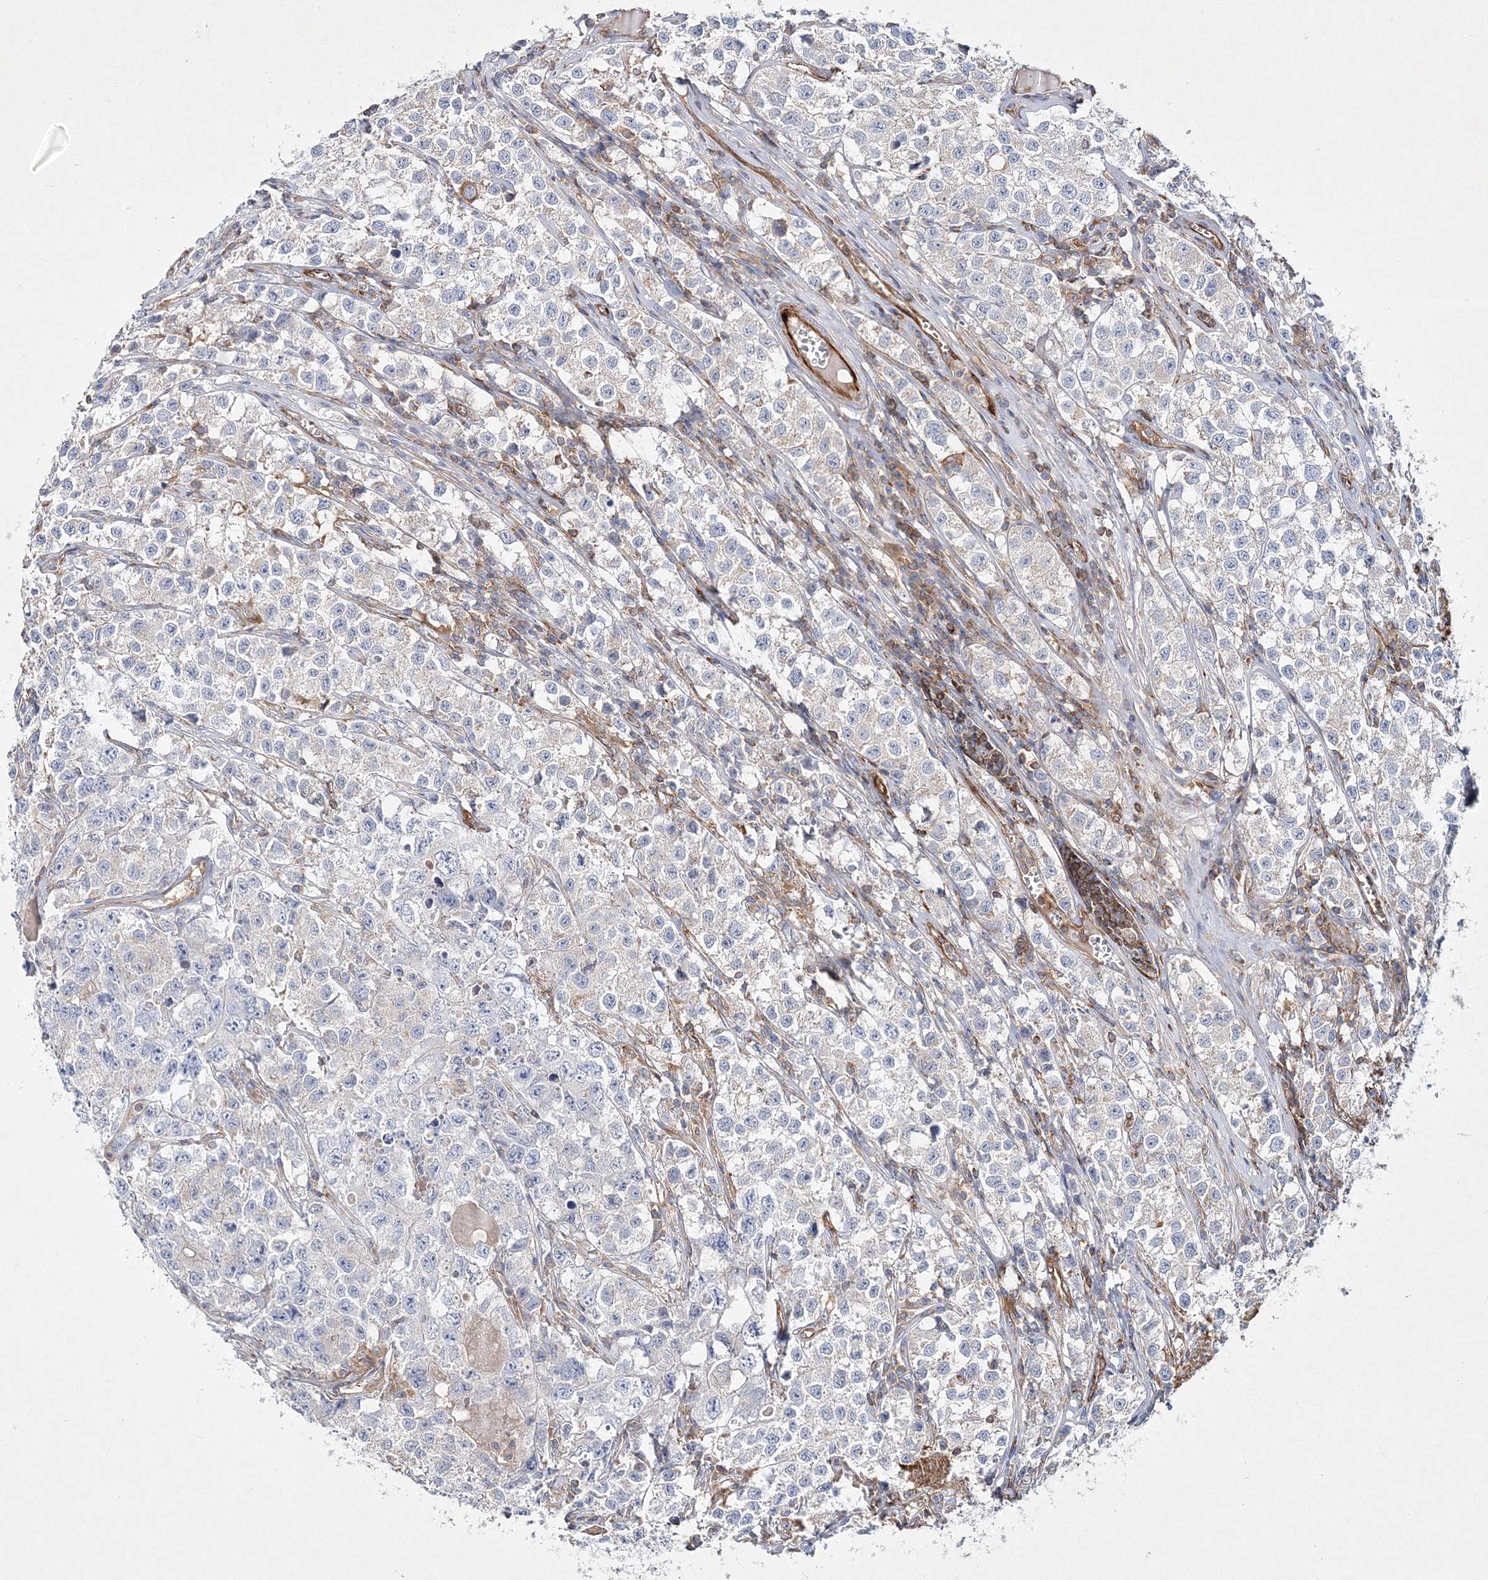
{"staining": {"intensity": "negative", "quantity": "none", "location": "none"}, "tissue": "testis cancer", "cell_type": "Tumor cells", "image_type": "cancer", "snomed": [{"axis": "morphology", "description": "Seminoma, NOS"}, {"axis": "morphology", "description": "Carcinoma, Embryonal, NOS"}, {"axis": "topography", "description": "Testis"}], "caption": "This micrograph is of testis seminoma stained with immunohistochemistry to label a protein in brown with the nuclei are counter-stained blue. There is no positivity in tumor cells.", "gene": "WDR37", "patient": {"sex": "male", "age": 43}}